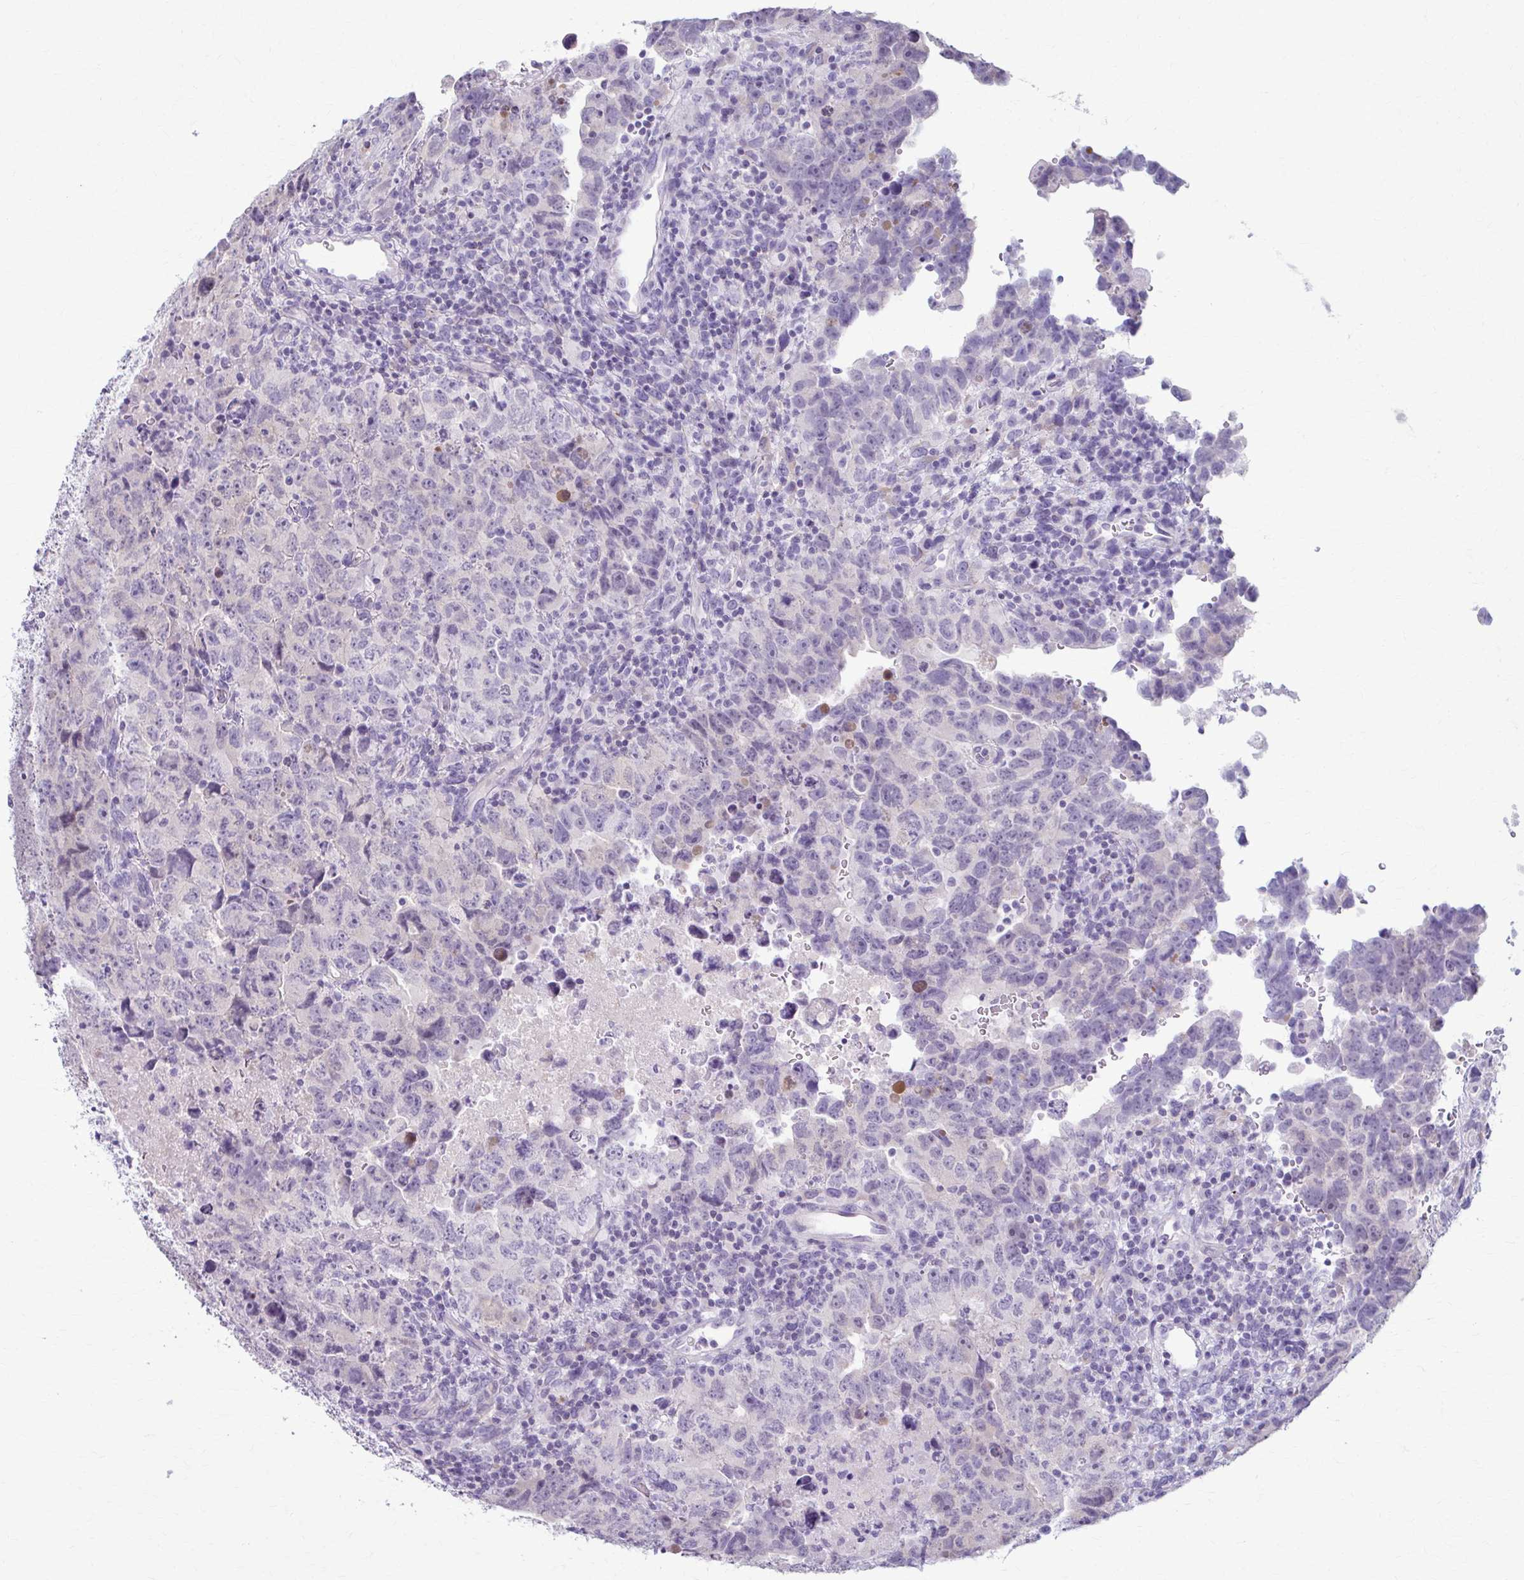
{"staining": {"intensity": "negative", "quantity": "none", "location": "none"}, "tissue": "testis cancer", "cell_type": "Tumor cells", "image_type": "cancer", "snomed": [{"axis": "morphology", "description": "Carcinoma, Embryonal, NOS"}, {"axis": "topography", "description": "Testis"}], "caption": "Testis cancer stained for a protein using IHC displays no staining tumor cells.", "gene": "LDLRAP1", "patient": {"sex": "male", "age": 24}}